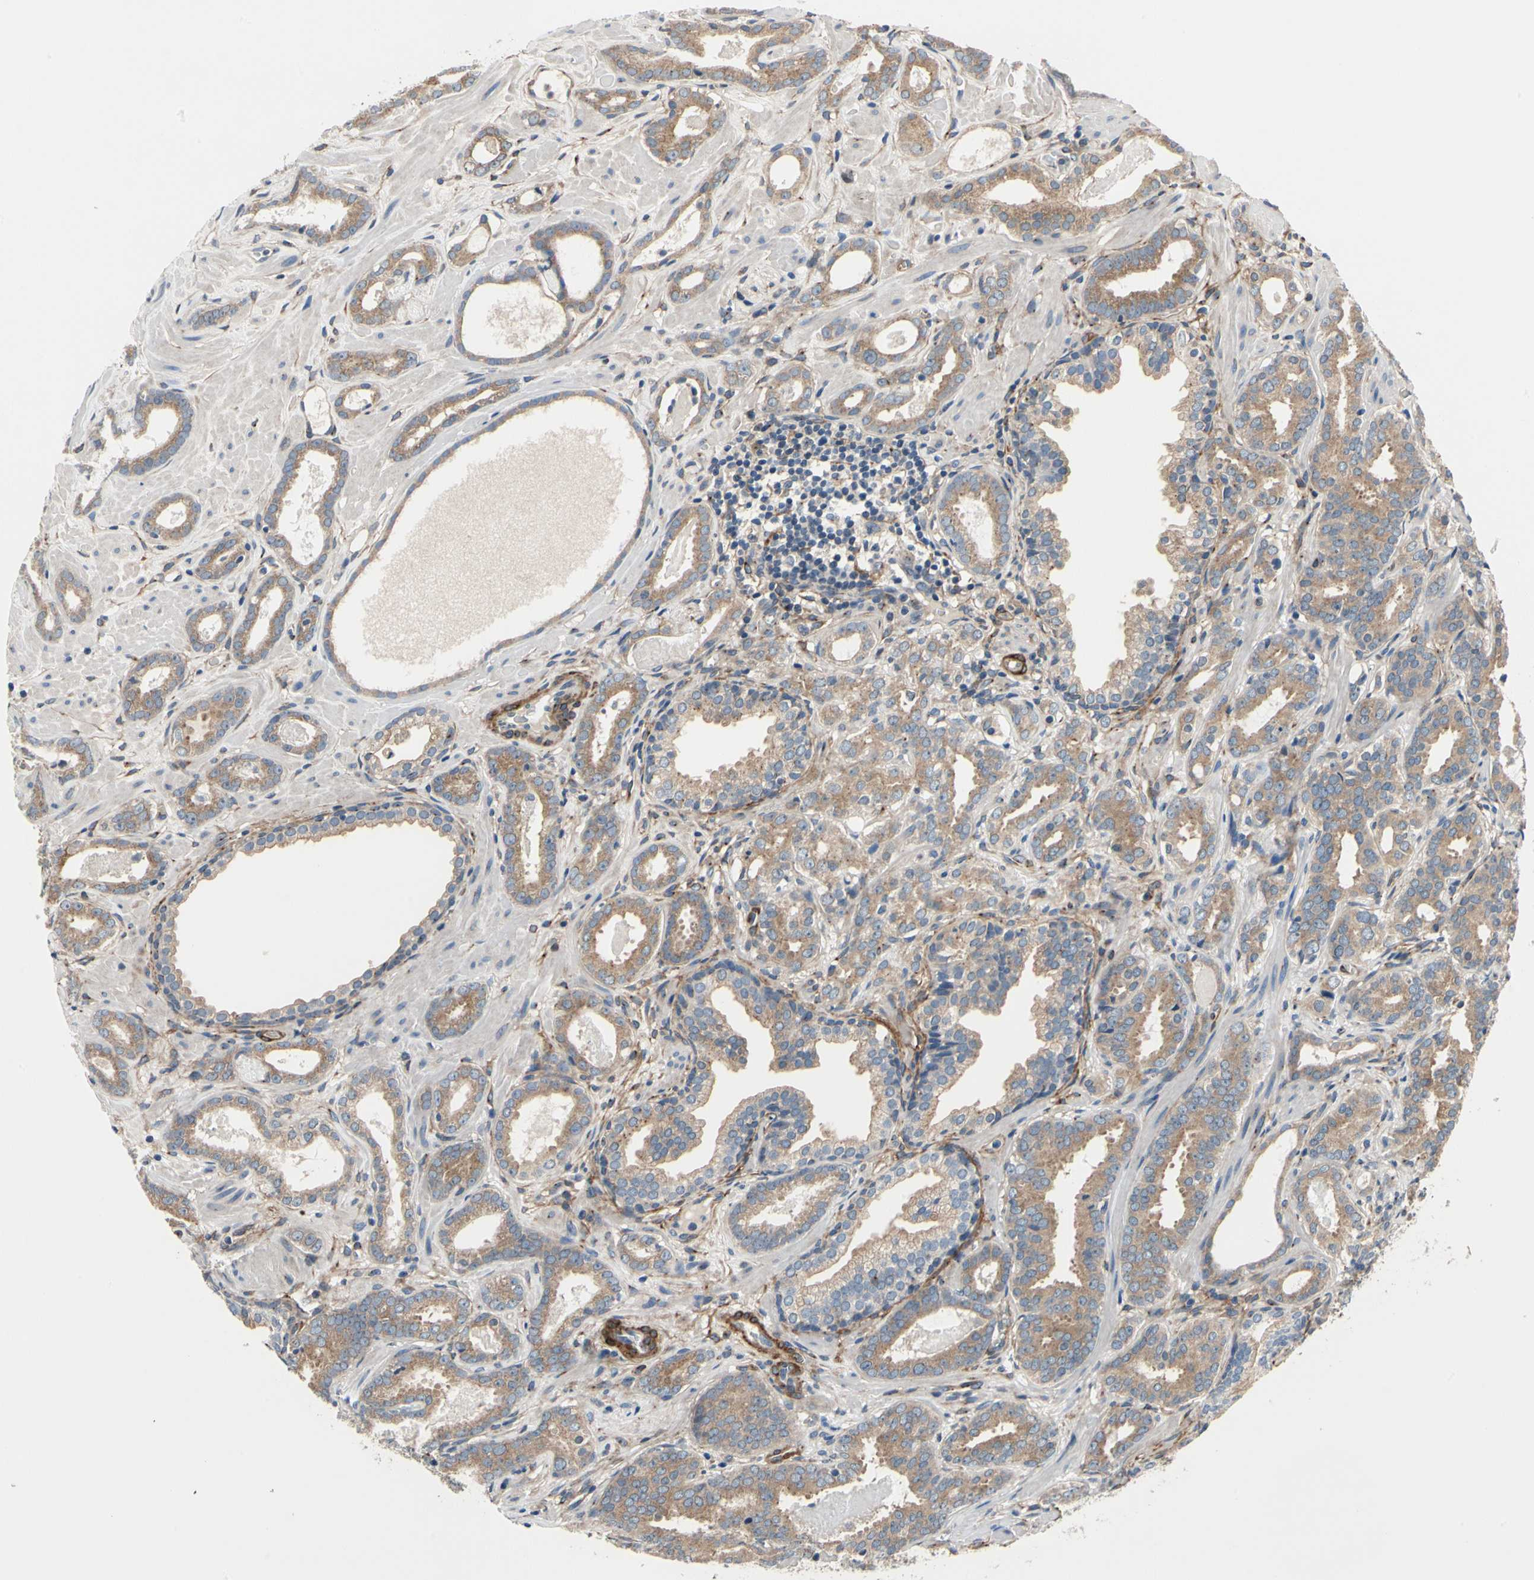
{"staining": {"intensity": "moderate", "quantity": ">75%", "location": "cytoplasmic/membranous"}, "tissue": "prostate cancer", "cell_type": "Tumor cells", "image_type": "cancer", "snomed": [{"axis": "morphology", "description": "Adenocarcinoma, Low grade"}, {"axis": "topography", "description": "Prostate"}], "caption": "Protein positivity by immunohistochemistry (IHC) exhibits moderate cytoplasmic/membranous staining in about >75% of tumor cells in prostate cancer.", "gene": "PRKAR2B", "patient": {"sex": "male", "age": 57}}